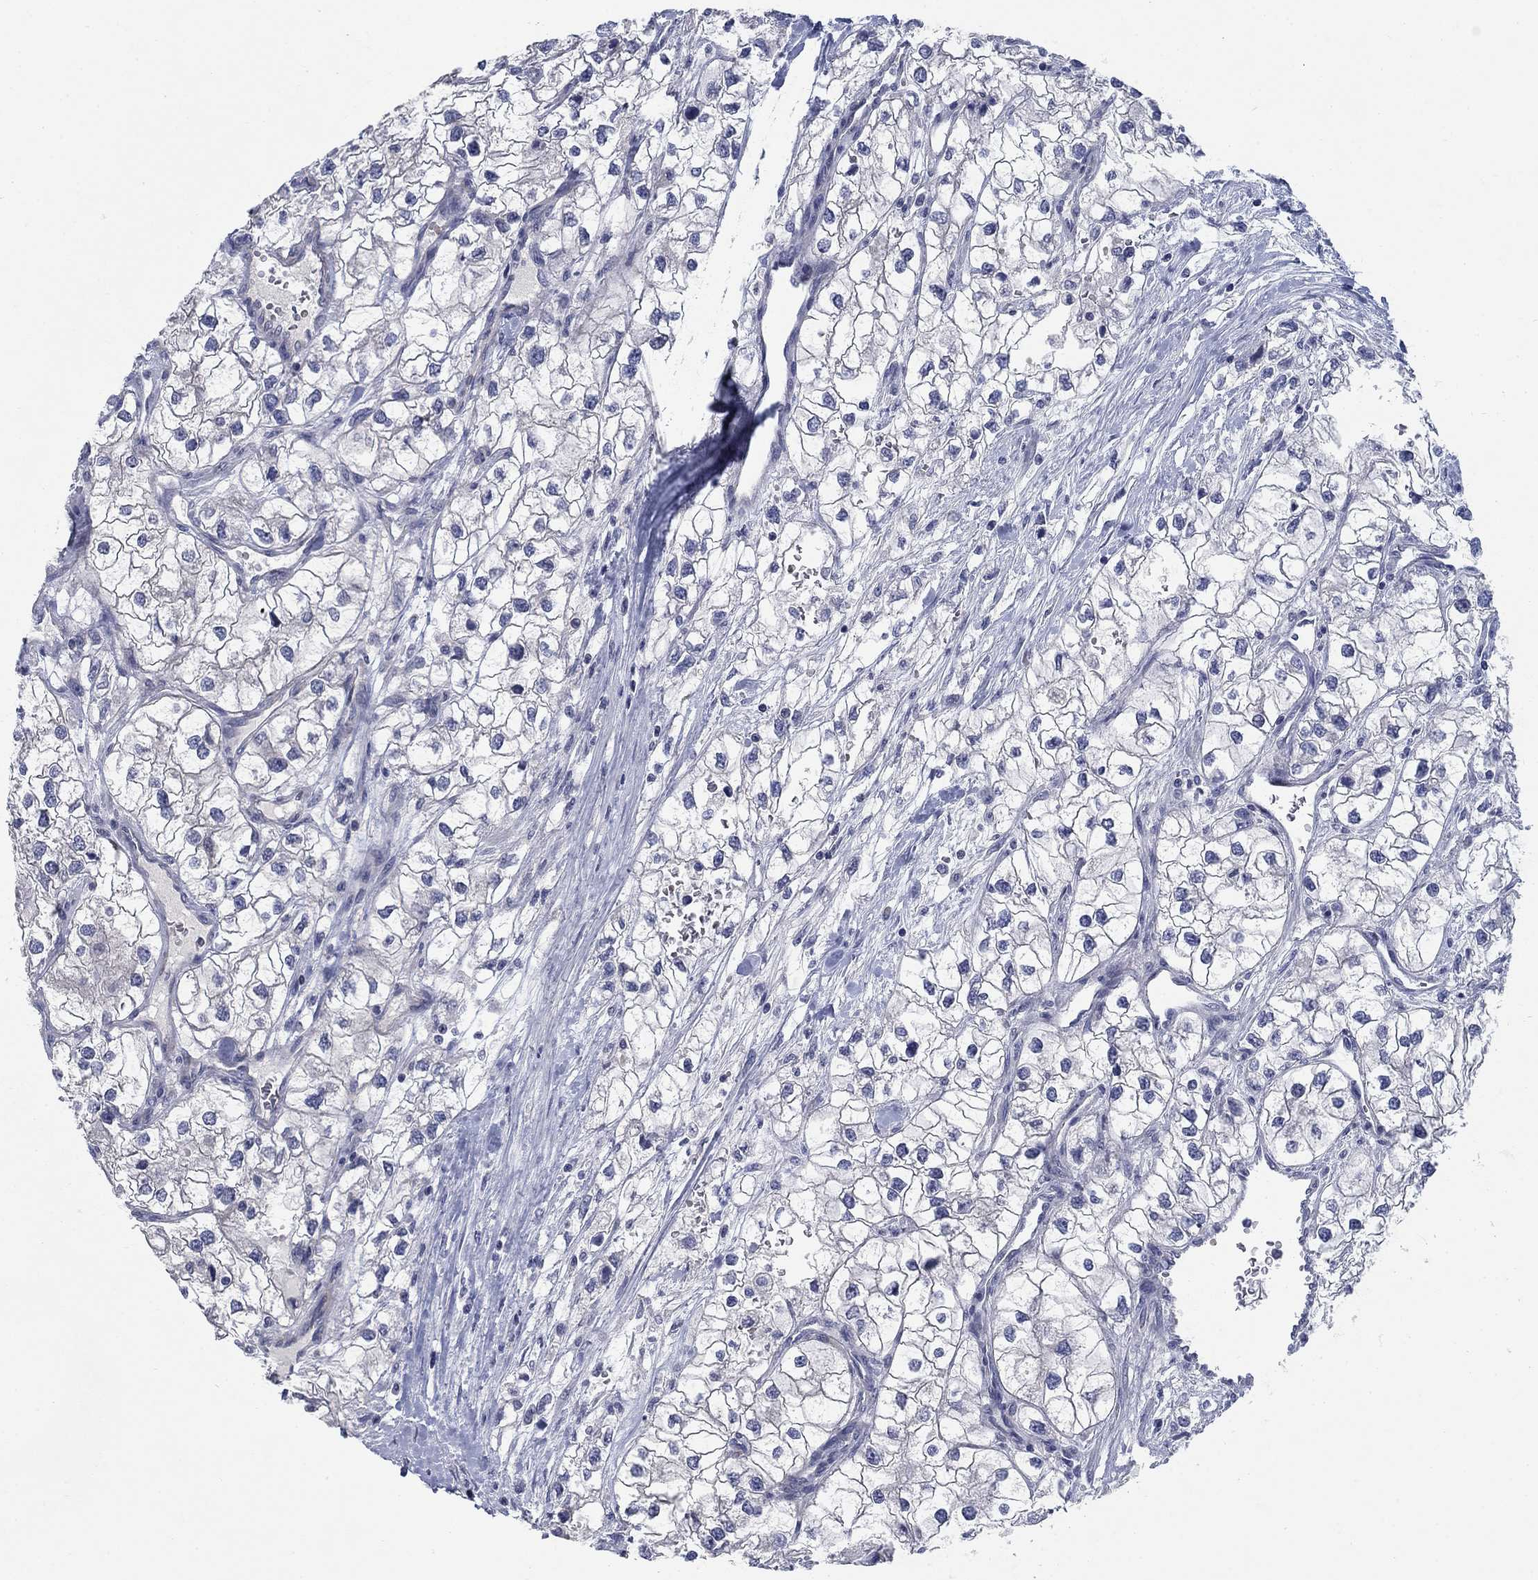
{"staining": {"intensity": "negative", "quantity": "none", "location": "none"}, "tissue": "renal cancer", "cell_type": "Tumor cells", "image_type": "cancer", "snomed": [{"axis": "morphology", "description": "Adenocarcinoma, NOS"}, {"axis": "topography", "description": "Kidney"}], "caption": "The image shows no significant positivity in tumor cells of renal cancer (adenocarcinoma).", "gene": "DNER", "patient": {"sex": "male", "age": 59}}